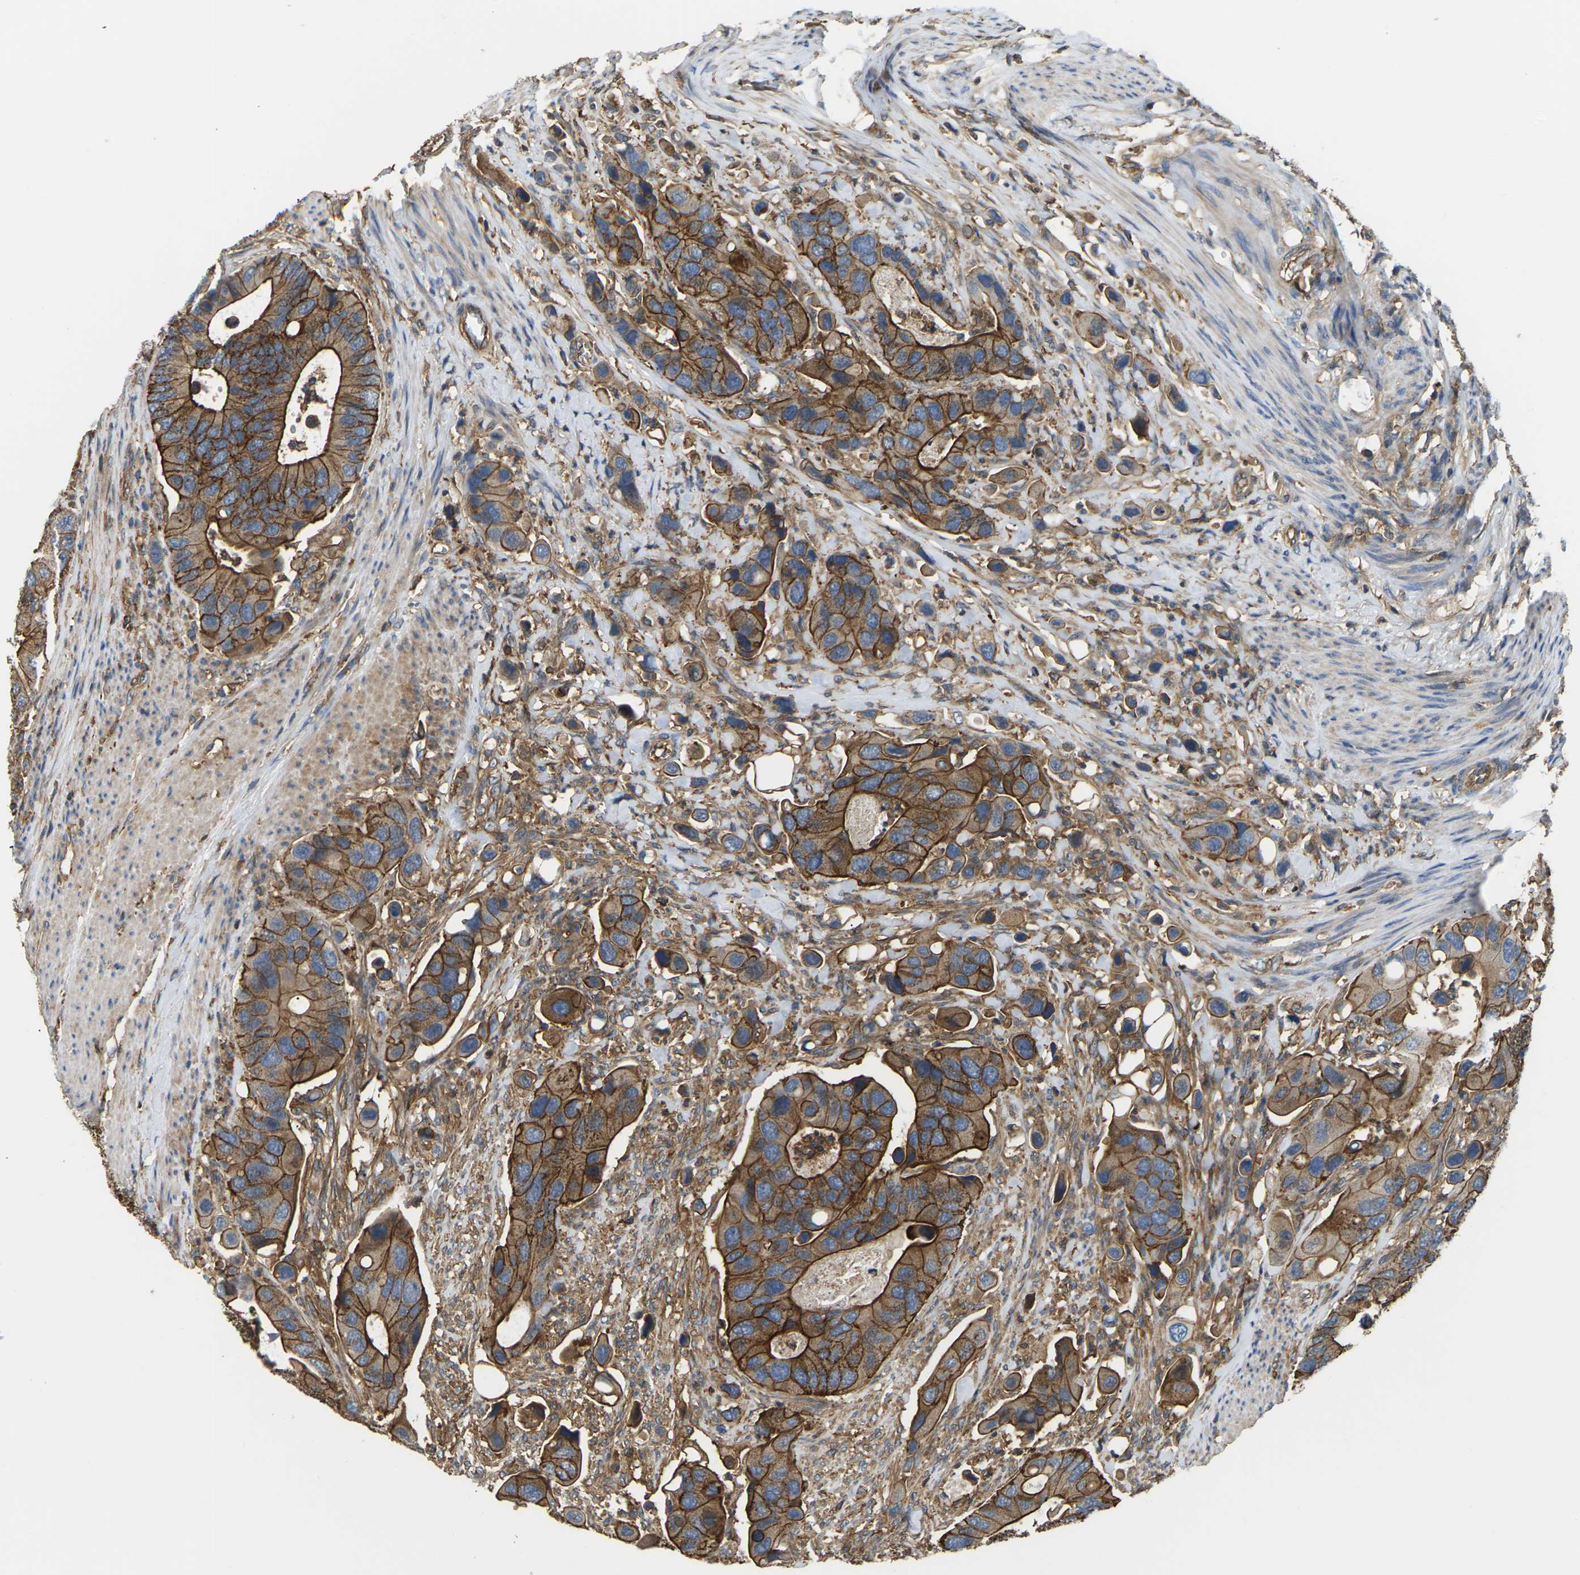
{"staining": {"intensity": "strong", "quantity": ">75%", "location": "cytoplasmic/membranous"}, "tissue": "colorectal cancer", "cell_type": "Tumor cells", "image_type": "cancer", "snomed": [{"axis": "morphology", "description": "Adenocarcinoma, NOS"}, {"axis": "topography", "description": "Rectum"}], "caption": "Tumor cells show high levels of strong cytoplasmic/membranous staining in approximately >75% of cells in adenocarcinoma (colorectal).", "gene": "IQGAP1", "patient": {"sex": "female", "age": 57}}